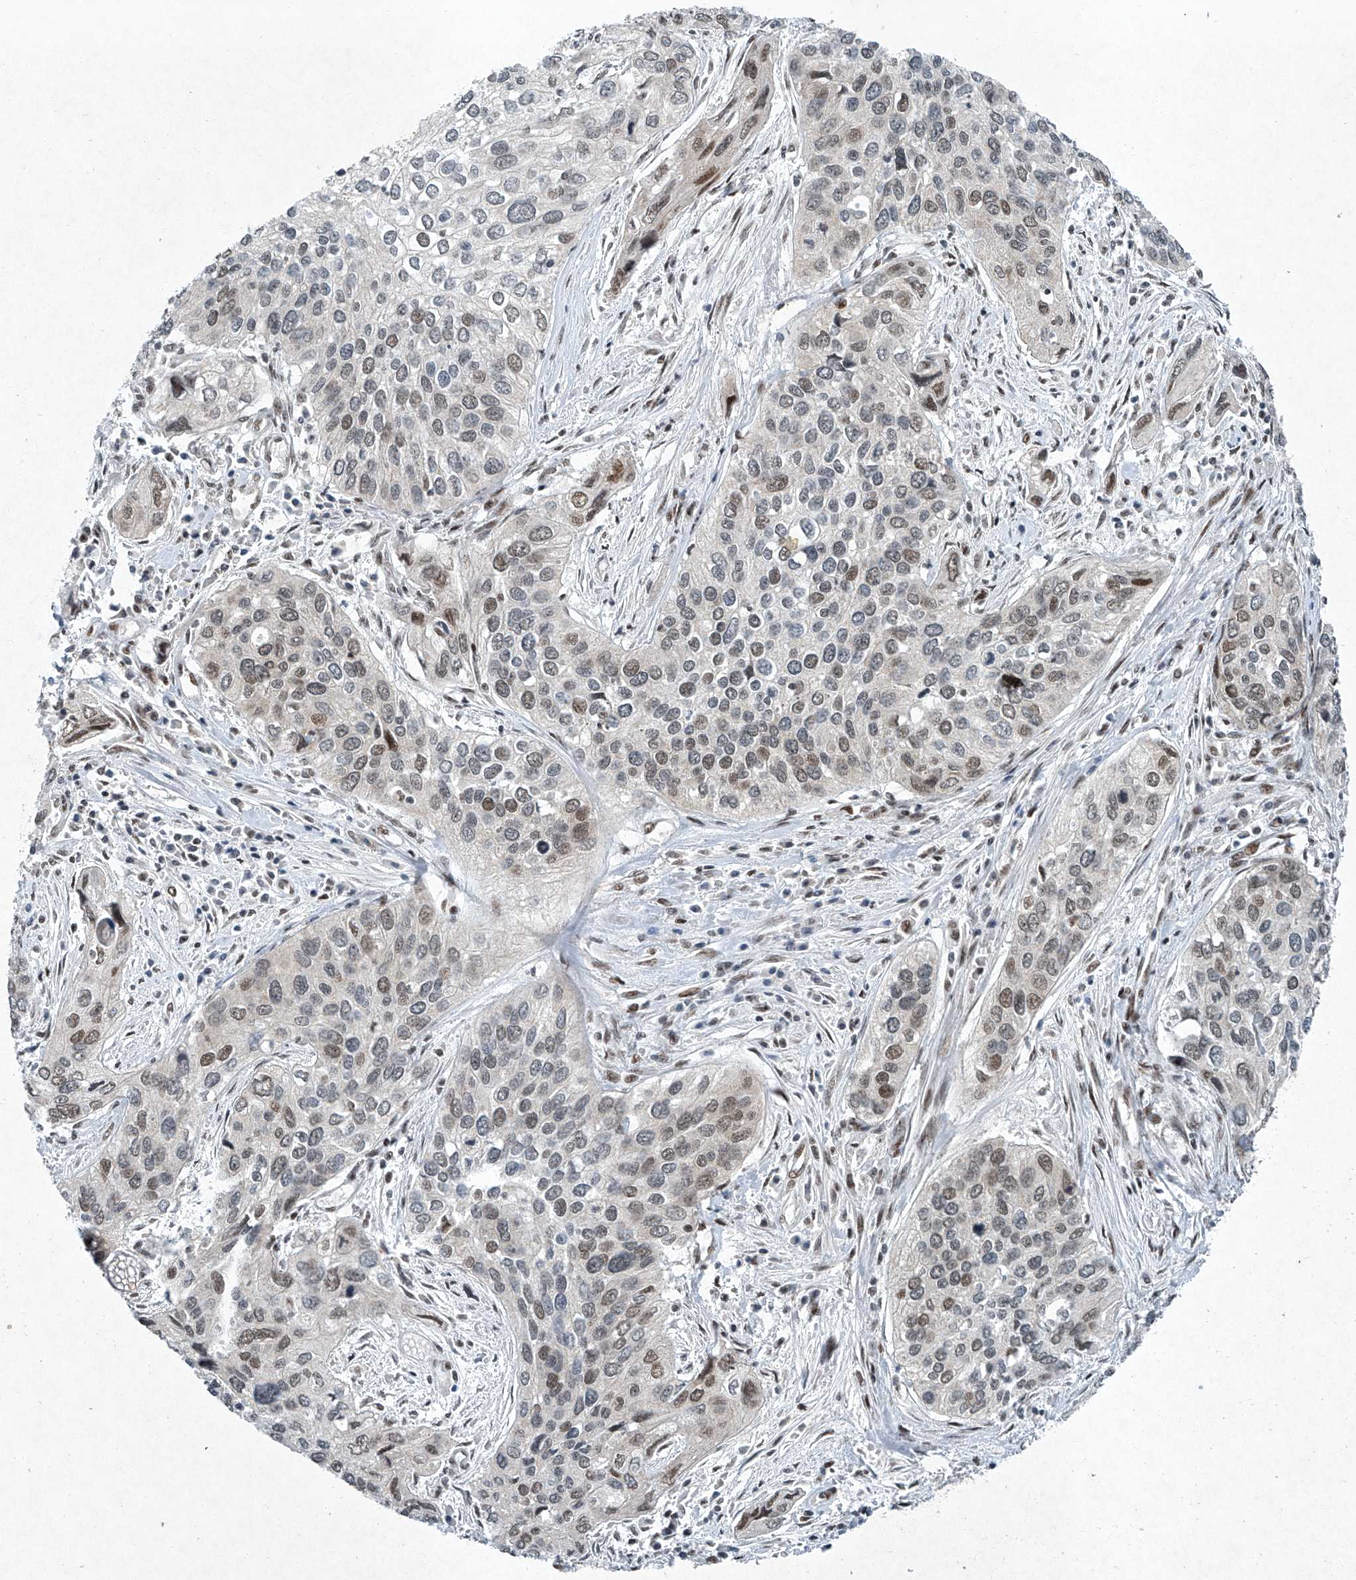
{"staining": {"intensity": "weak", "quantity": "25%-75%", "location": "nuclear"}, "tissue": "cervical cancer", "cell_type": "Tumor cells", "image_type": "cancer", "snomed": [{"axis": "morphology", "description": "Squamous cell carcinoma, NOS"}, {"axis": "topography", "description": "Cervix"}], "caption": "There is low levels of weak nuclear staining in tumor cells of cervical cancer (squamous cell carcinoma), as demonstrated by immunohistochemical staining (brown color).", "gene": "TFDP1", "patient": {"sex": "female", "age": 55}}